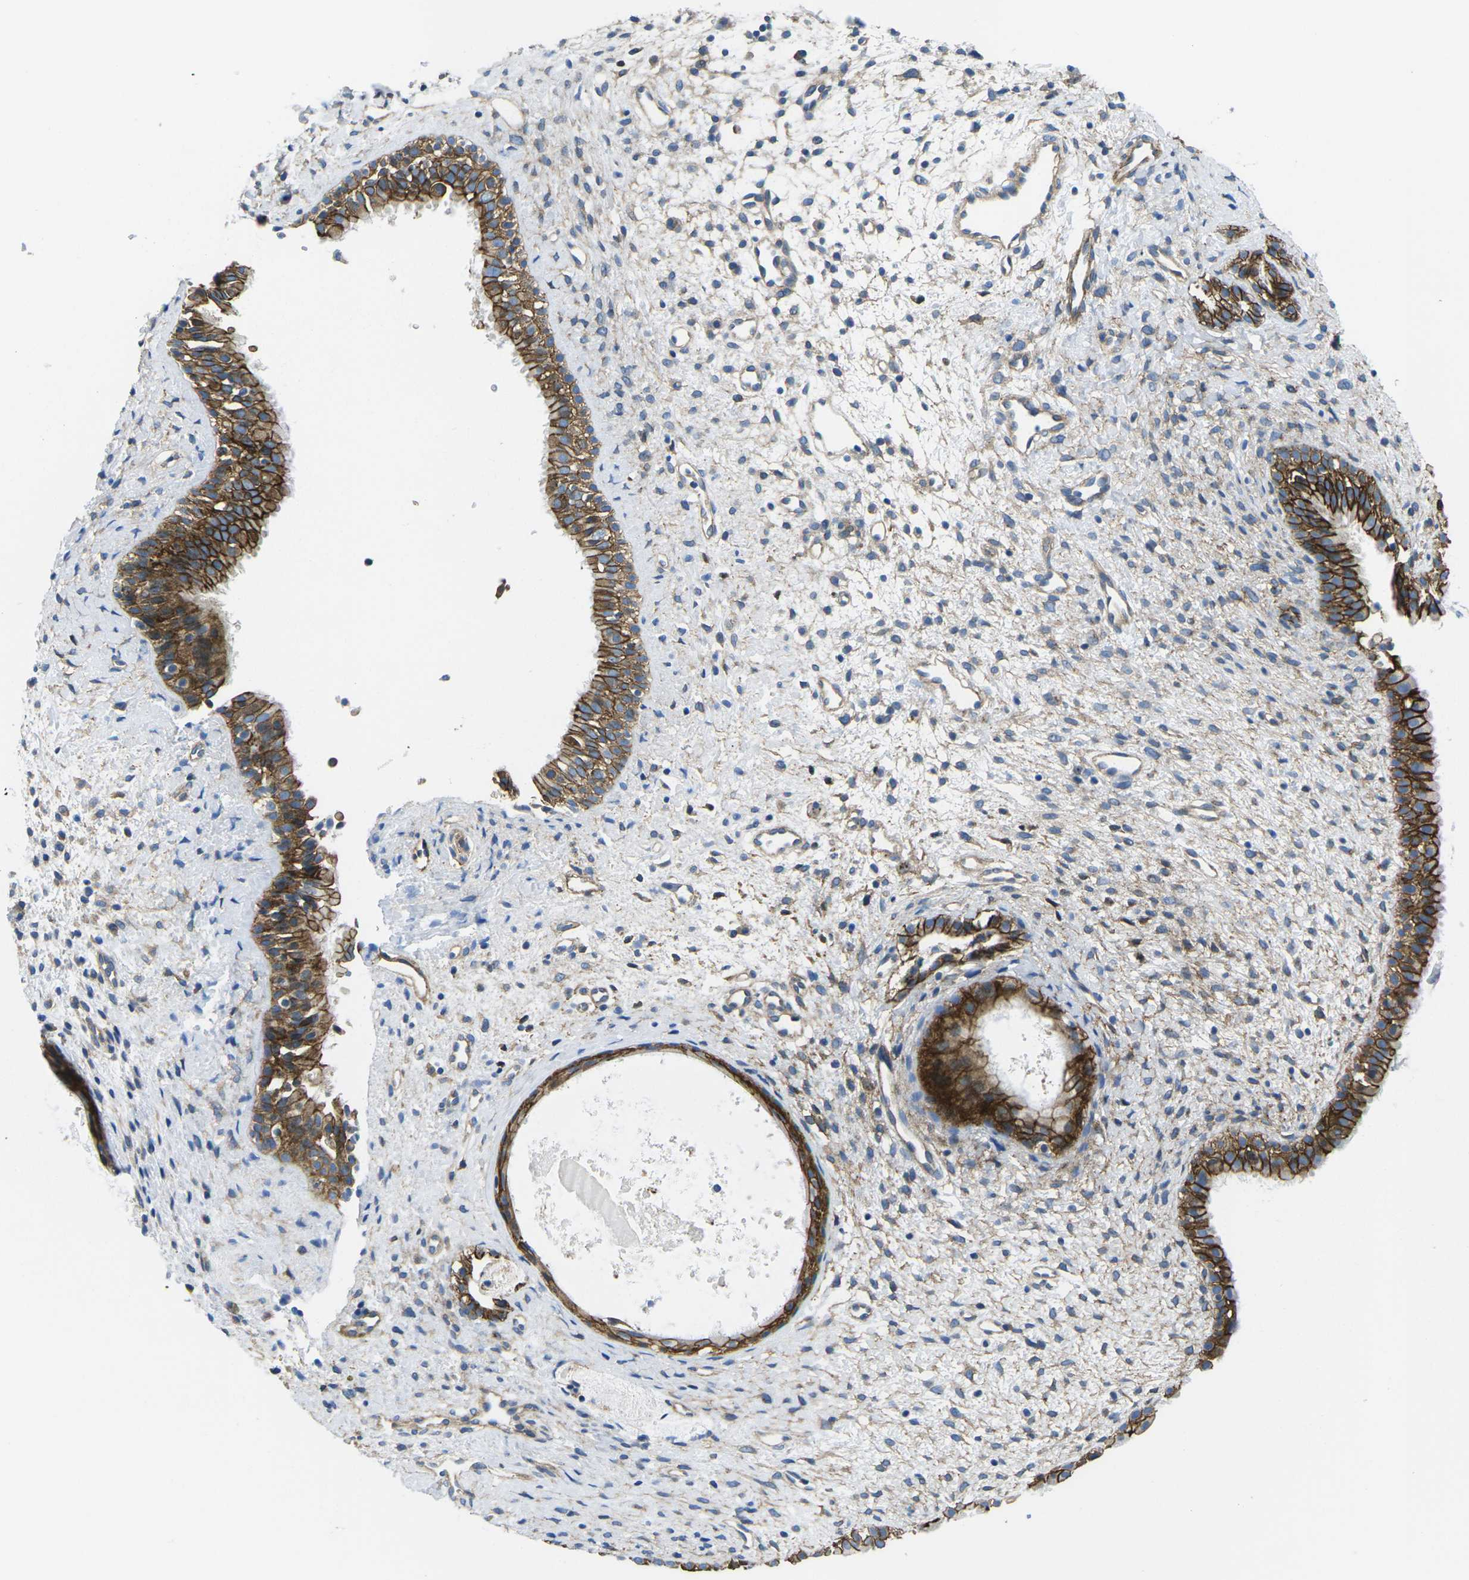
{"staining": {"intensity": "strong", "quantity": ">75%", "location": "cytoplasmic/membranous"}, "tissue": "nasopharynx", "cell_type": "Respiratory epithelial cells", "image_type": "normal", "snomed": [{"axis": "morphology", "description": "Normal tissue, NOS"}, {"axis": "topography", "description": "Nasopharynx"}], "caption": "This is an image of immunohistochemistry staining of benign nasopharynx, which shows strong expression in the cytoplasmic/membranous of respiratory epithelial cells.", "gene": "DLG1", "patient": {"sex": "male", "age": 22}}